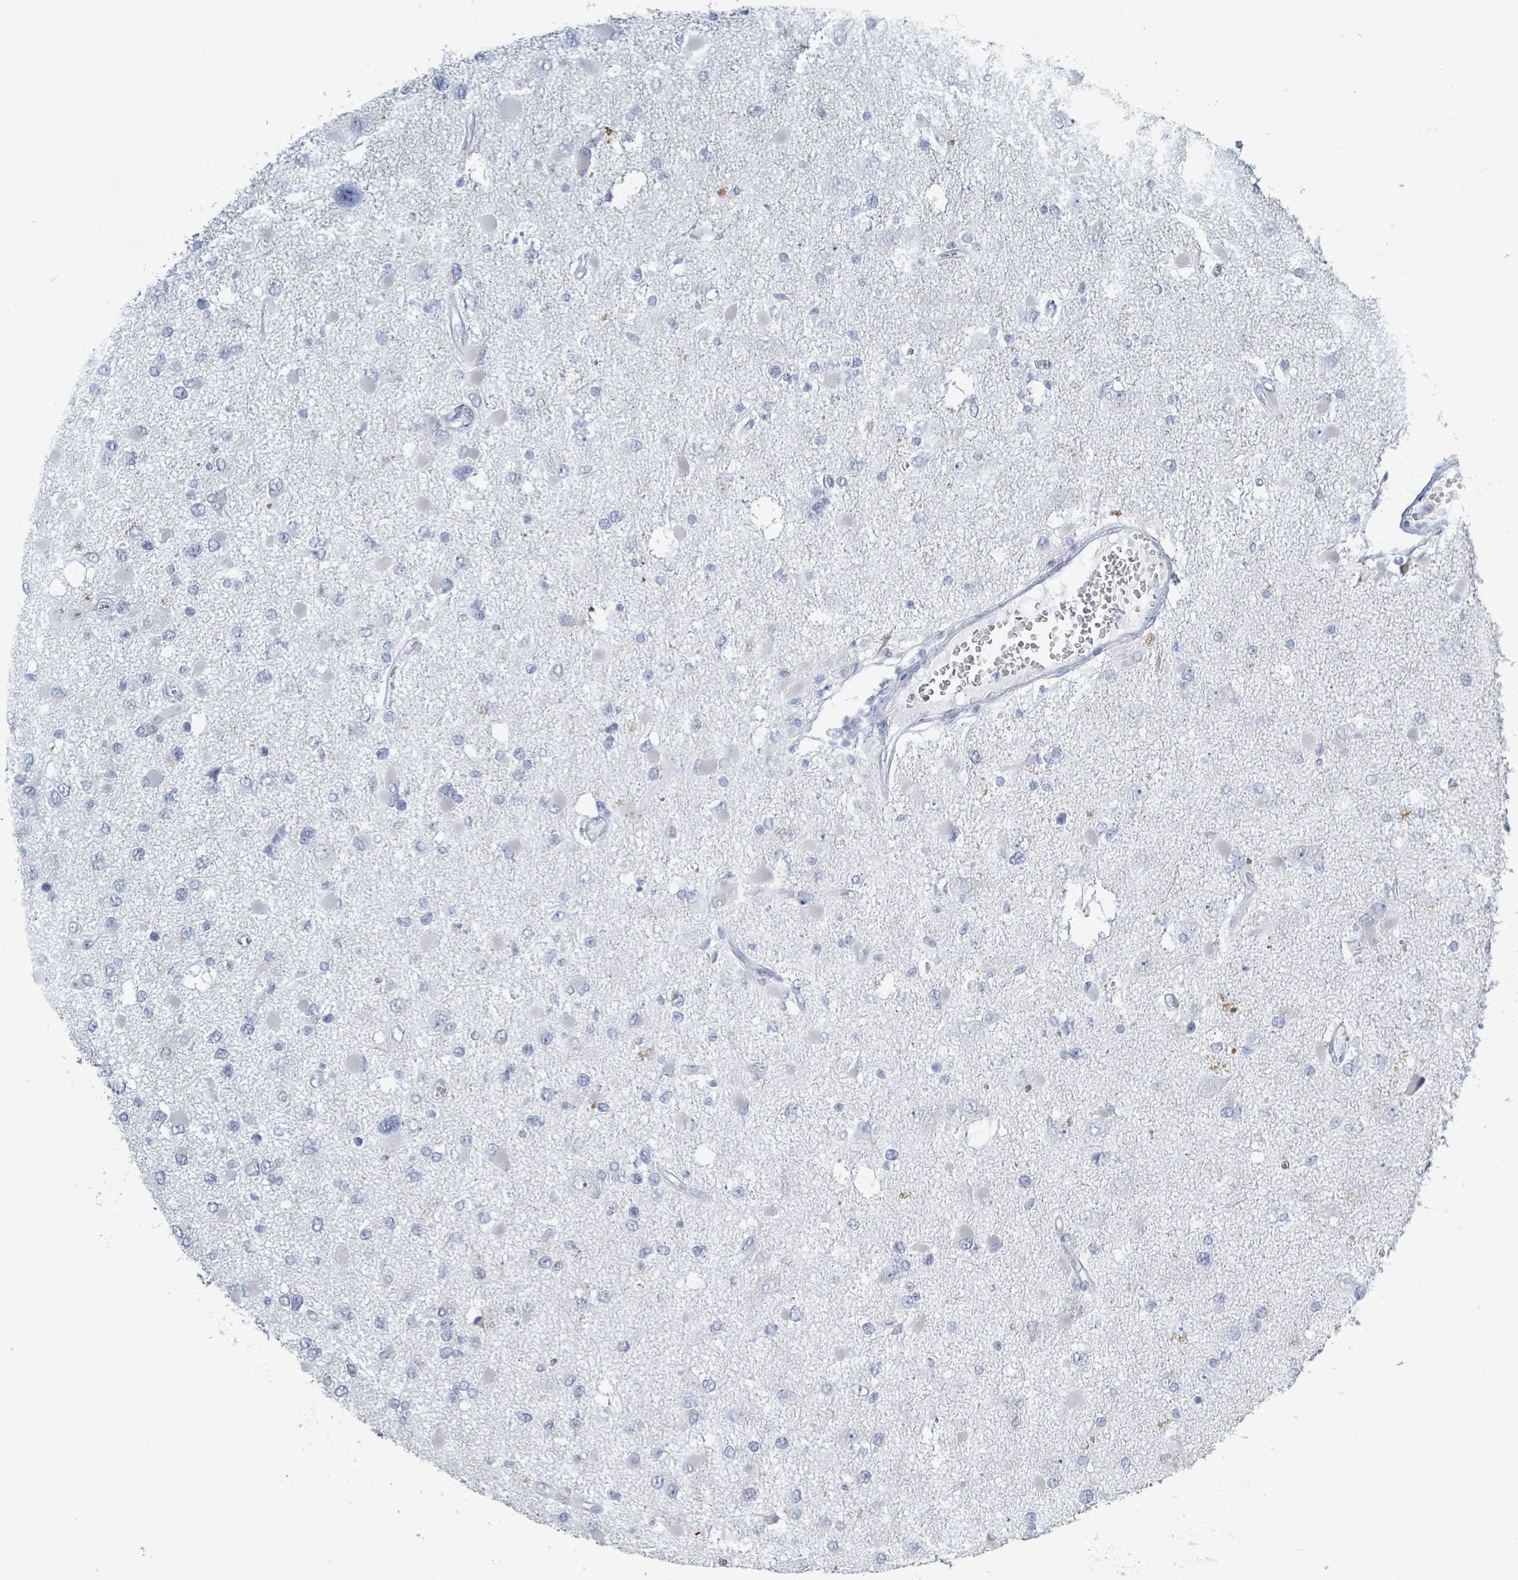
{"staining": {"intensity": "negative", "quantity": "none", "location": "none"}, "tissue": "glioma", "cell_type": "Tumor cells", "image_type": "cancer", "snomed": [{"axis": "morphology", "description": "Glioma, malignant, High grade"}, {"axis": "topography", "description": "Brain"}], "caption": "Immunohistochemistry micrograph of human malignant high-grade glioma stained for a protein (brown), which demonstrates no positivity in tumor cells.", "gene": "HEATR5A", "patient": {"sex": "male", "age": 53}}